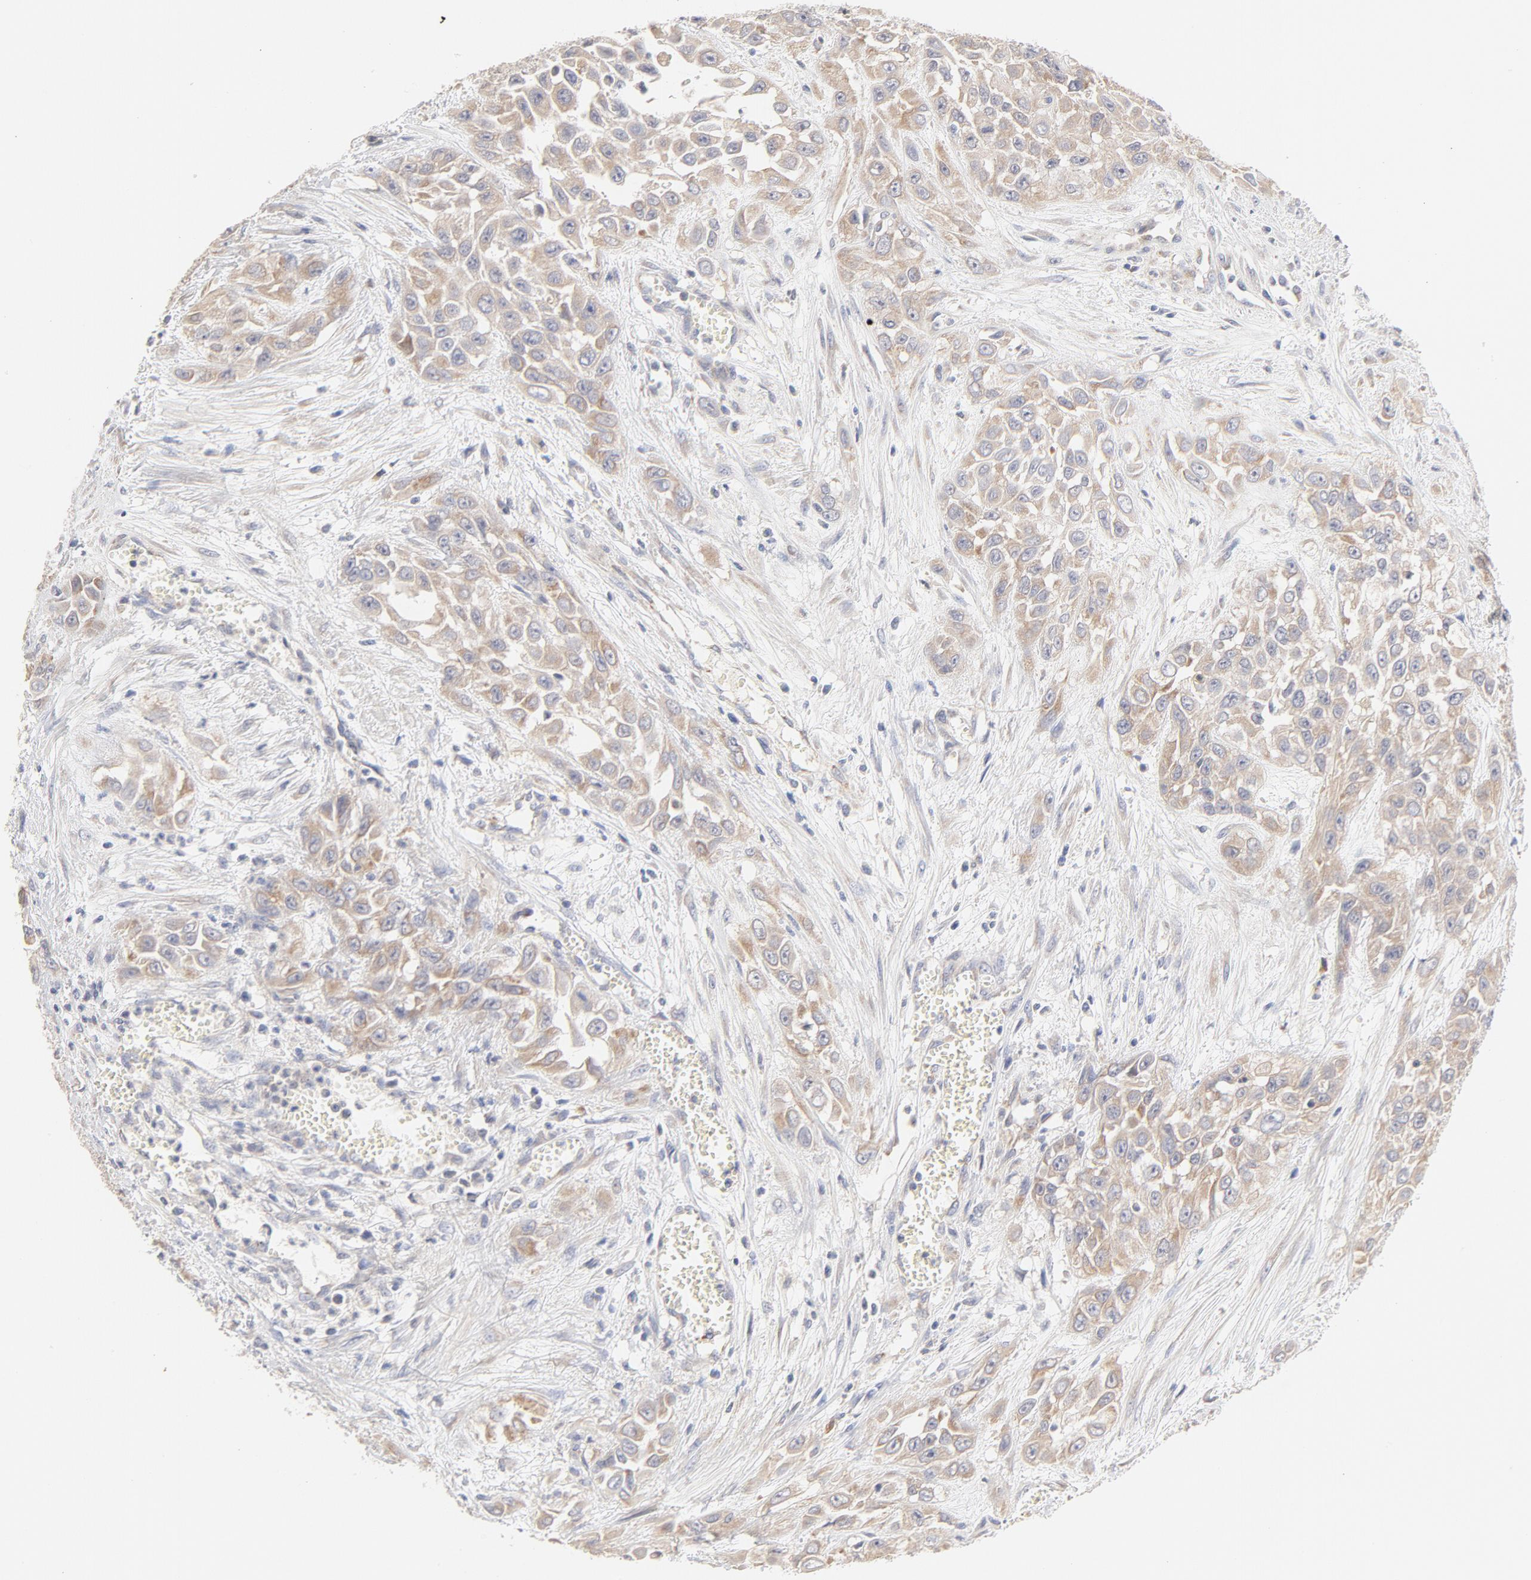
{"staining": {"intensity": "weak", "quantity": ">75%", "location": "cytoplasmic/membranous"}, "tissue": "urothelial cancer", "cell_type": "Tumor cells", "image_type": "cancer", "snomed": [{"axis": "morphology", "description": "Urothelial carcinoma, High grade"}, {"axis": "topography", "description": "Urinary bladder"}], "caption": "Protein staining of urothelial cancer tissue reveals weak cytoplasmic/membranous positivity in about >75% of tumor cells.", "gene": "MTERF2", "patient": {"sex": "male", "age": 57}}